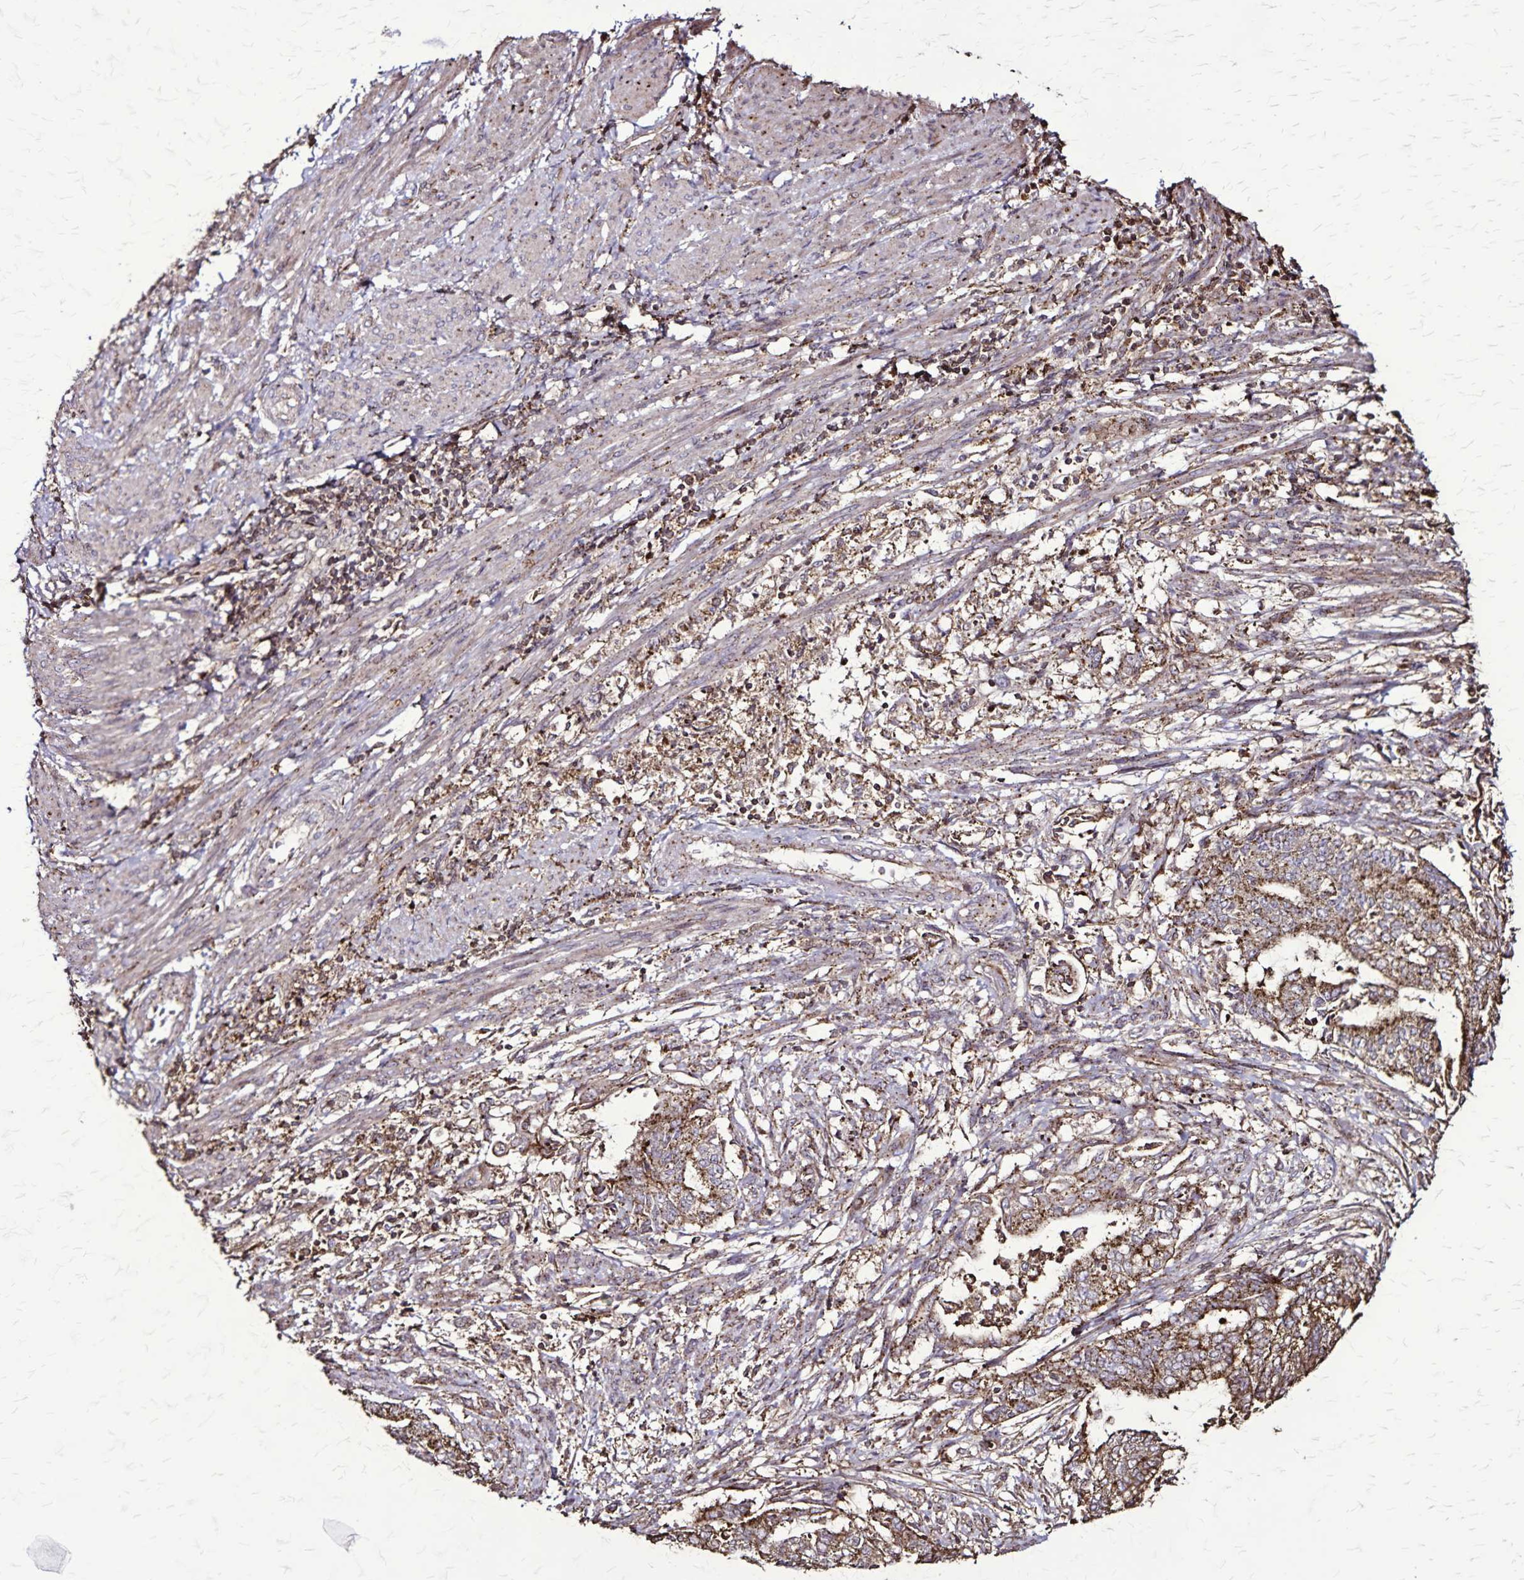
{"staining": {"intensity": "strong", "quantity": ">75%", "location": "cytoplasmic/membranous"}, "tissue": "endometrial cancer", "cell_type": "Tumor cells", "image_type": "cancer", "snomed": [{"axis": "morphology", "description": "Adenocarcinoma, NOS"}, {"axis": "topography", "description": "Endometrium"}], "caption": "Endometrial cancer (adenocarcinoma) tissue shows strong cytoplasmic/membranous expression in about >75% of tumor cells", "gene": "CHMP1B", "patient": {"sex": "female", "age": 65}}